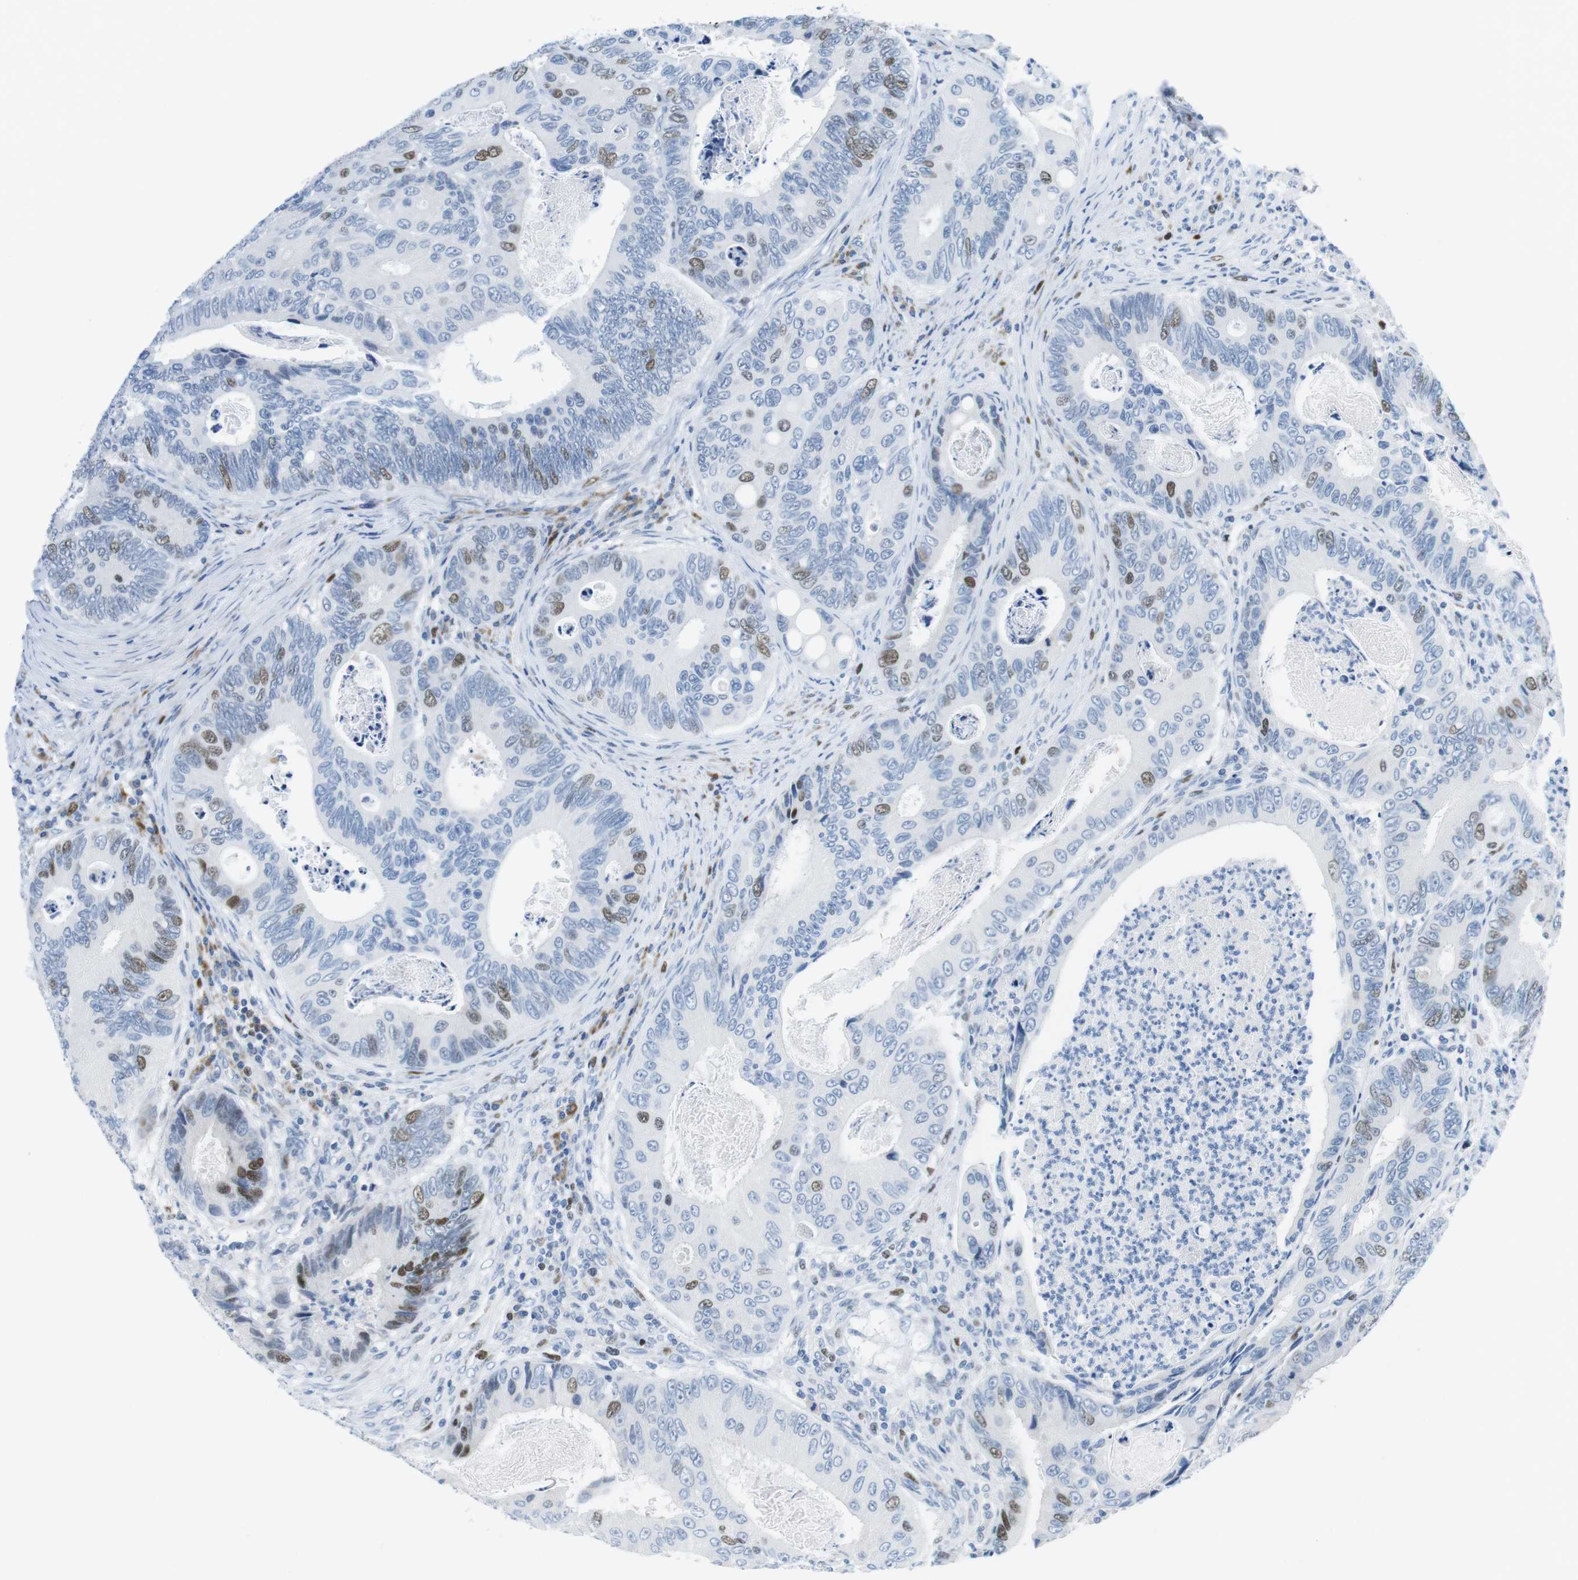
{"staining": {"intensity": "moderate", "quantity": "<25%", "location": "nuclear"}, "tissue": "colorectal cancer", "cell_type": "Tumor cells", "image_type": "cancer", "snomed": [{"axis": "morphology", "description": "Inflammation, NOS"}, {"axis": "morphology", "description": "Adenocarcinoma, NOS"}, {"axis": "topography", "description": "Colon"}], "caption": "Protein expression analysis of human colorectal cancer (adenocarcinoma) reveals moderate nuclear staining in about <25% of tumor cells.", "gene": "CHAF1A", "patient": {"sex": "male", "age": 72}}